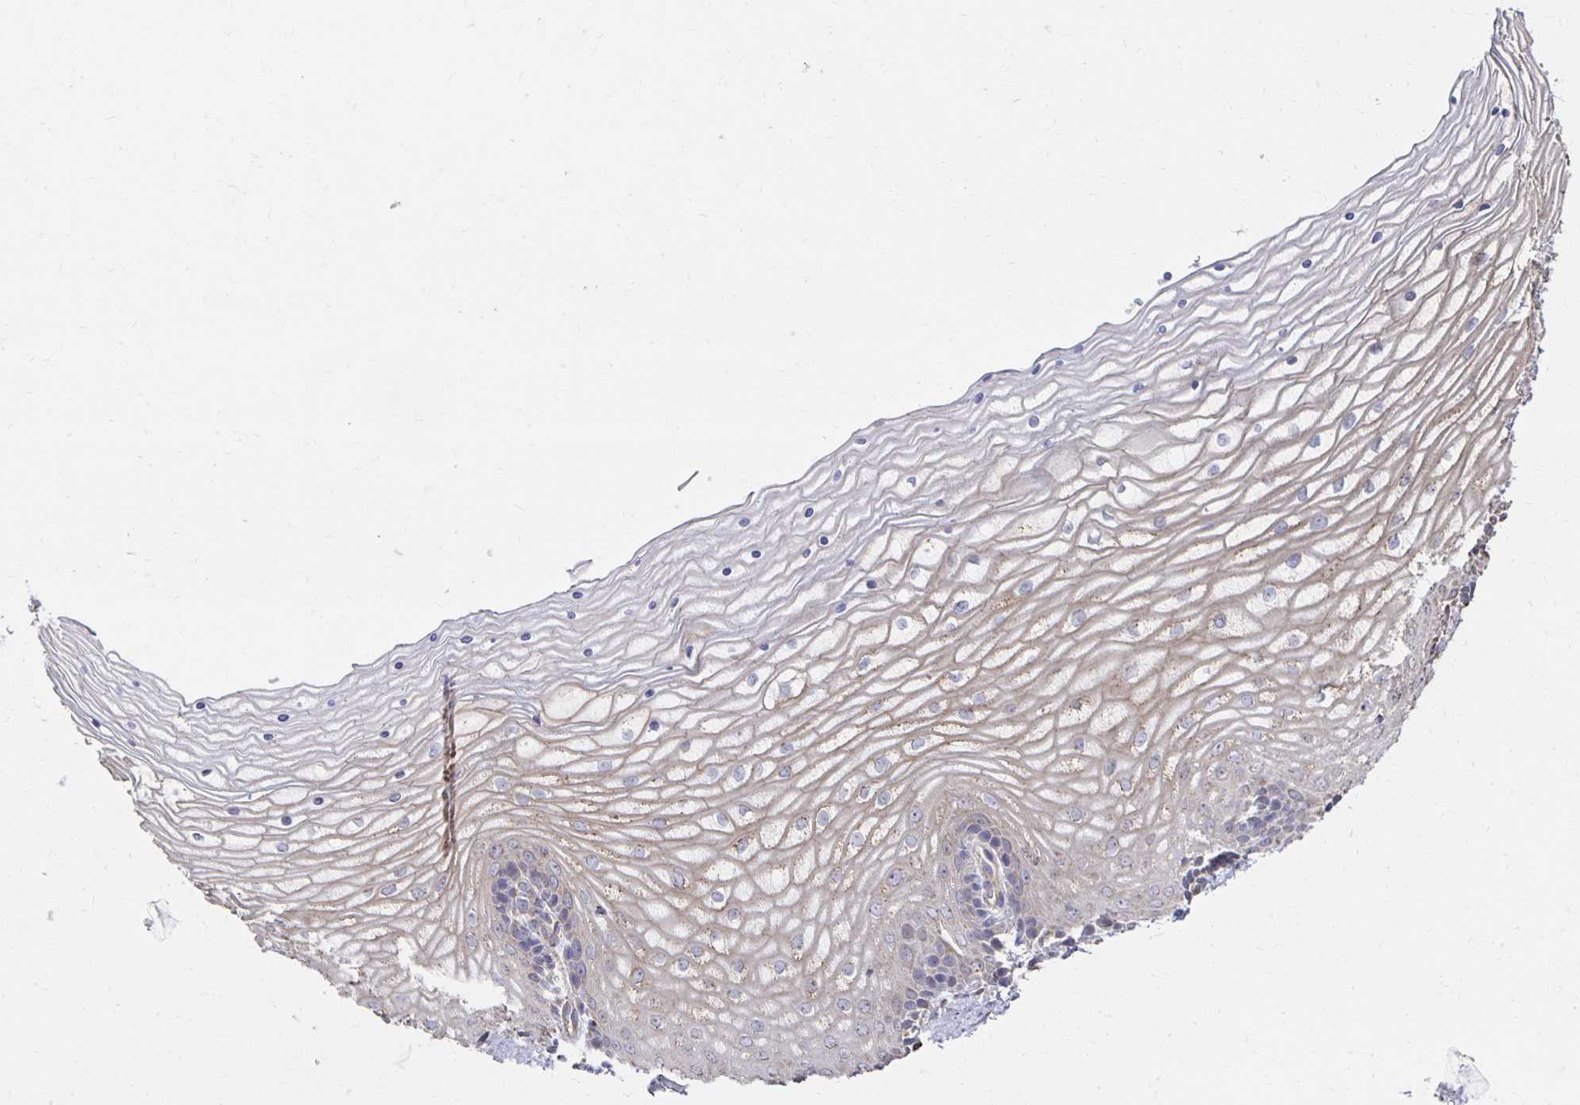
{"staining": {"intensity": "weak", "quantity": "25%-75%", "location": "cytoplasmic/membranous"}, "tissue": "vagina", "cell_type": "Squamous epithelial cells", "image_type": "normal", "snomed": [{"axis": "morphology", "description": "Normal tissue, NOS"}, {"axis": "topography", "description": "Vagina"}], "caption": "Squamous epithelial cells exhibit low levels of weak cytoplasmic/membranous positivity in approximately 25%-75% of cells in unremarkable human vagina. (DAB = brown stain, brightfield microscopy at high magnification).", "gene": "NKX2", "patient": {"sex": "female", "age": 45}}